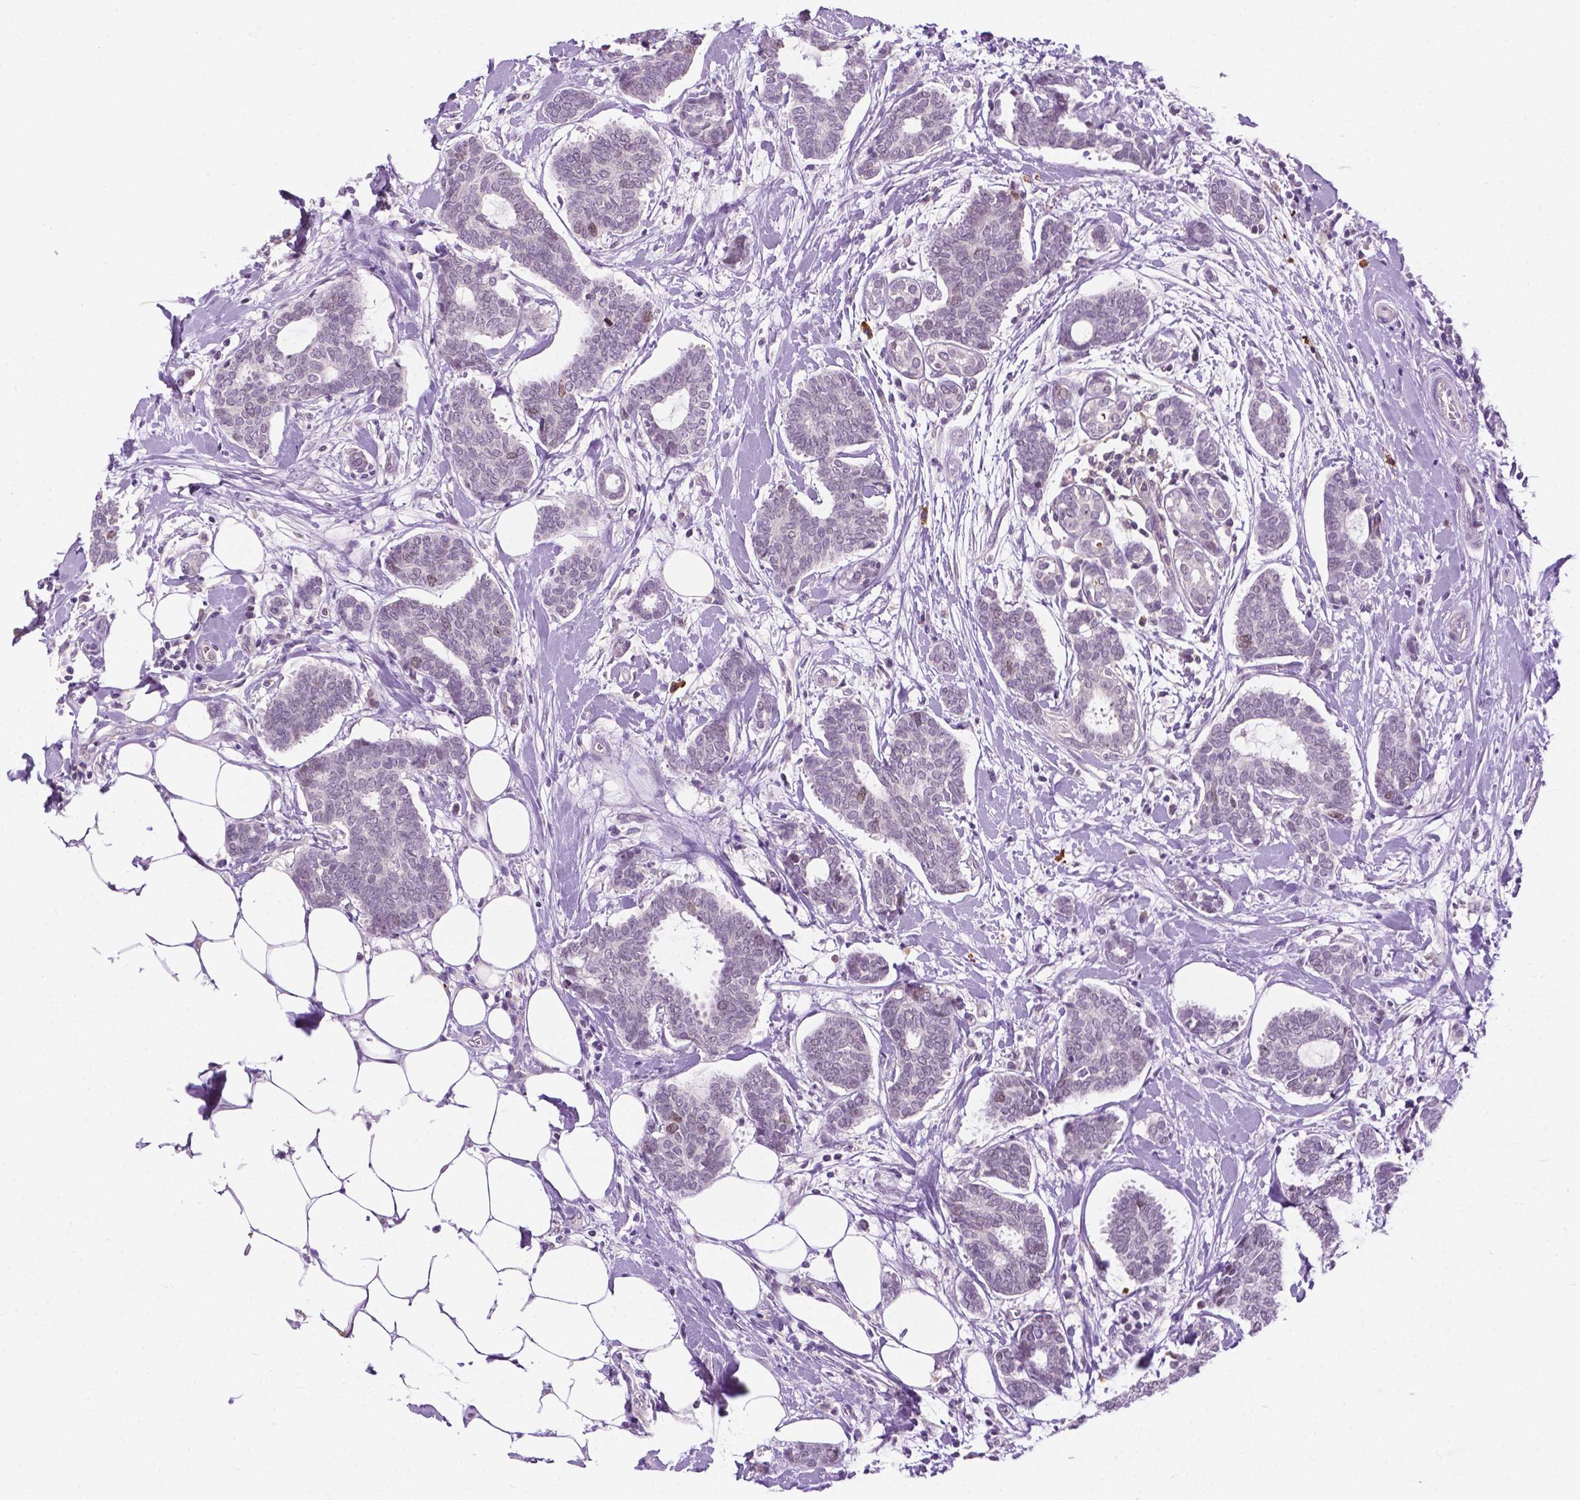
{"staining": {"intensity": "negative", "quantity": "none", "location": "none"}, "tissue": "breast cancer", "cell_type": "Tumor cells", "image_type": "cancer", "snomed": [{"axis": "morphology", "description": "Intraductal carcinoma, in situ"}, {"axis": "morphology", "description": "Duct carcinoma"}, {"axis": "morphology", "description": "Lobular carcinoma, in situ"}, {"axis": "topography", "description": "Breast"}], "caption": "Immunohistochemical staining of breast intraductal carcinoma shows no significant staining in tumor cells.", "gene": "DENND4A", "patient": {"sex": "female", "age": 44}}